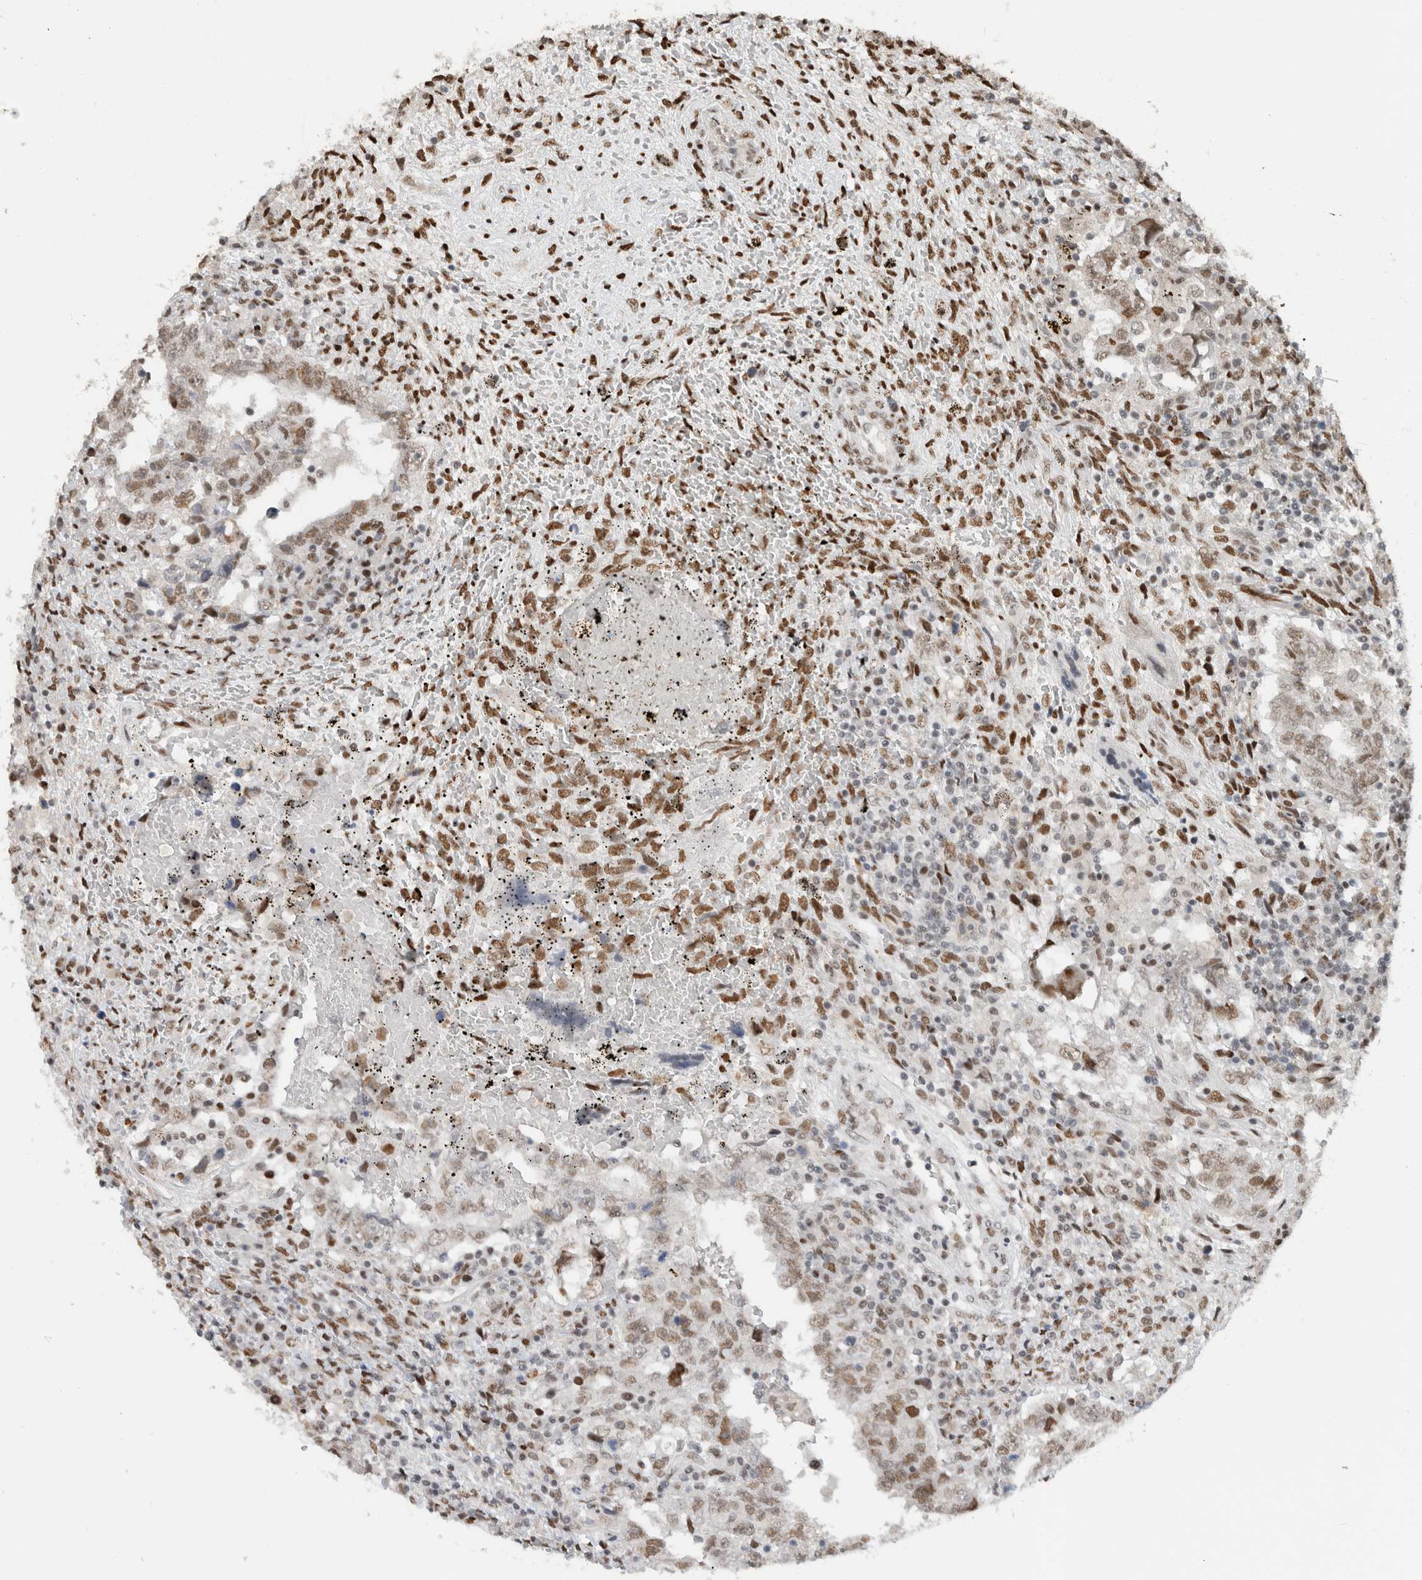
{"staining": {"intensity": "moderate", "quantity": ">75%", "location": "nuclear"}, "tissue": "testis cancer", "cell_type": "Tumor cells", "image_type": "cancer", "snomed": [{"axis": "morphology", "description": "Carcinoma, Embryonal, NOS"}, {"axis": "topography", "description": "Testis"}], "caption": "Testis cancer stained with DAB immunohistochemistry reveals medium levels of moderate nuclear staining in about >75% of tumor cells.", "gene": "HNRNPR", "patient": {"sex": "male", "age": 26}}